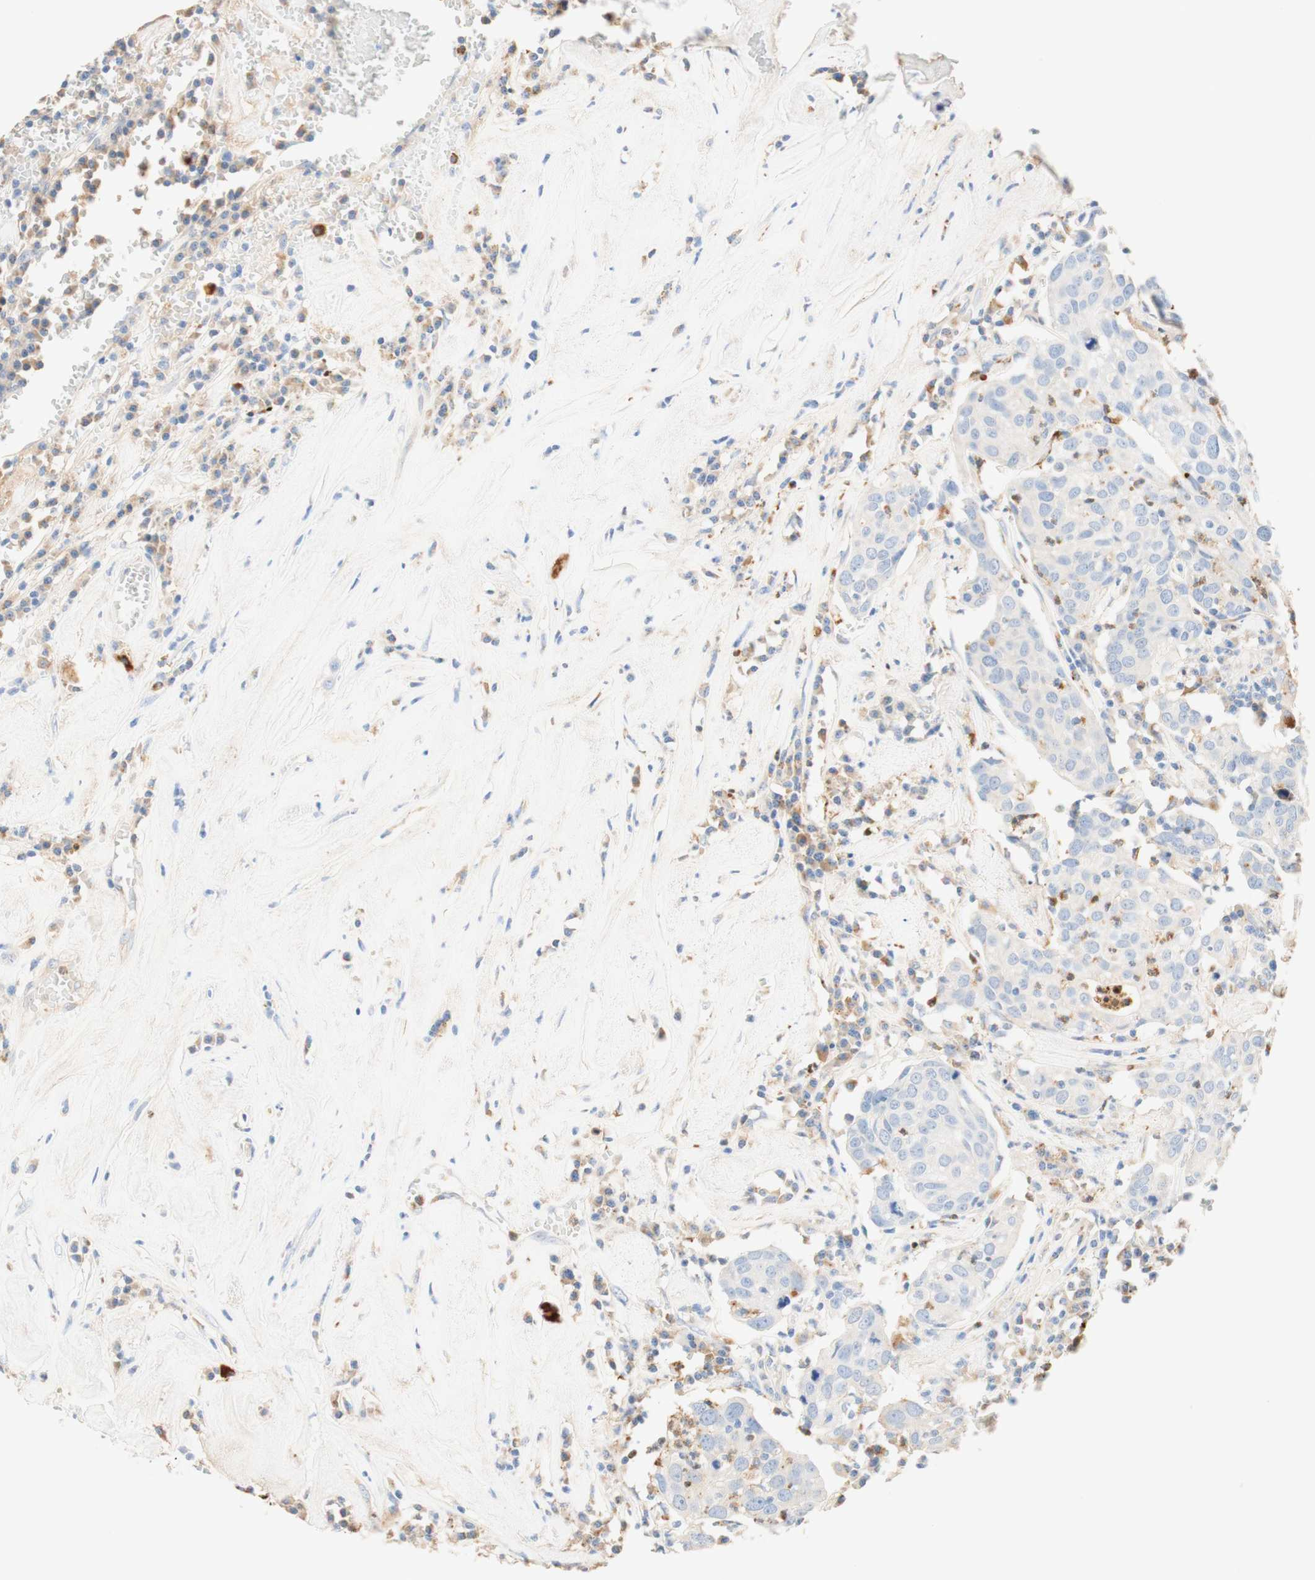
{"staining": {"intensity": "negative", "quantity": "none", "location": "none"}, "tissue": "head and neck cancer", "cell_type": "Tumor cells", "image_type": "cancer", "snomed": [{"axis": "morphology", "description": "Adenocarcinoma, NOS"}, {"axis": "topography", "description": "Salivary gland"}, {"axis": "topography", "description": "Head-Neck"}], "caption": "An immunohistochemistry image of head and neck cancer is shown. There is no staining in tumor cells of head and neck cancer.", "gene": "CD63", "patient": {"sex": "female", "age": 65}}